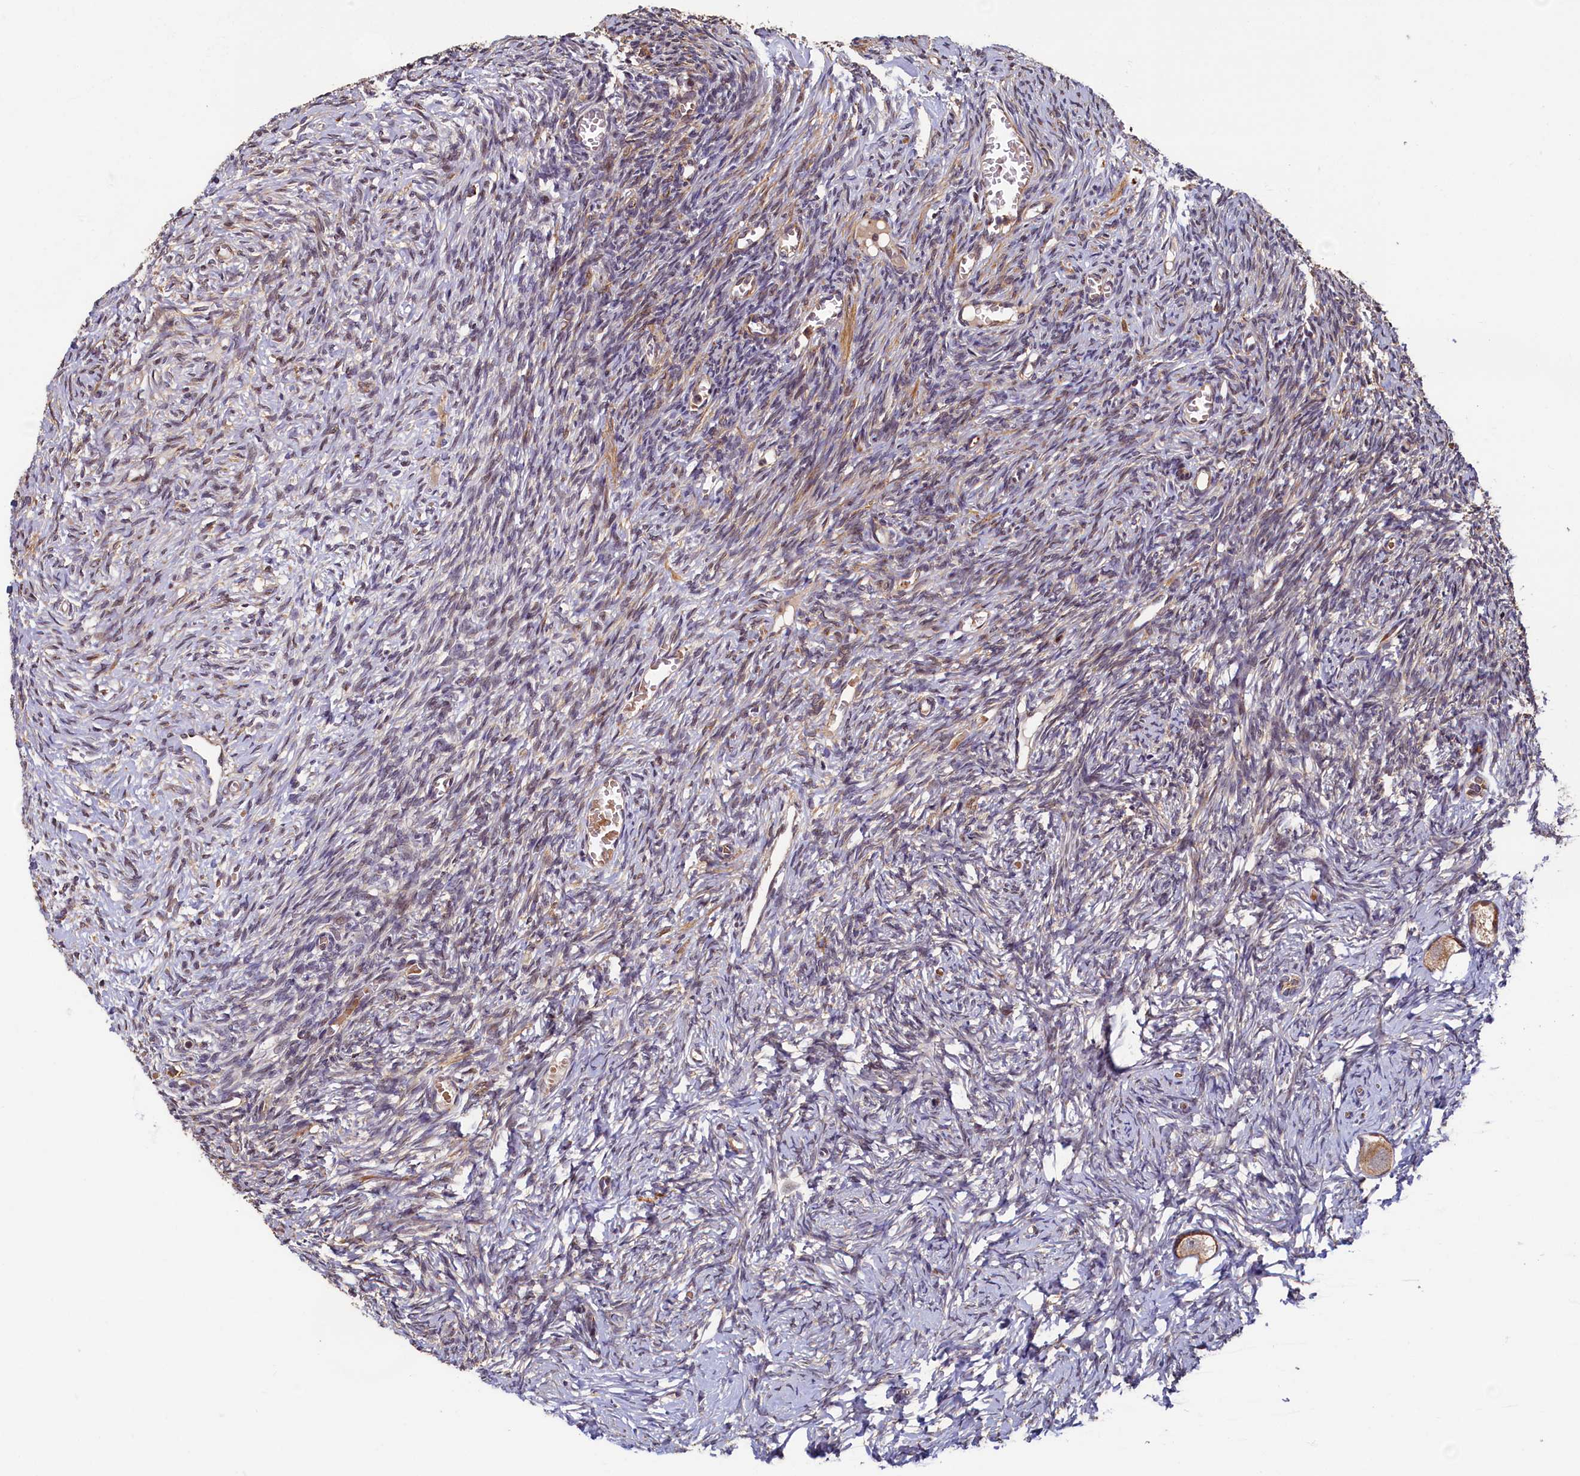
{"staining": {"intensity": "moderate", "quantity": ">75%", "location": "cytoplasmic/membranous"}, "tissue": "ovary", "cell_type": "Follicle cells", "image_type": "normal", "snomed": [{"axis": "morphology", "description": "Normal tissue, NOS"}, {"axis": "topography", "description": "Ovary"}], "caption": "Unremarkable ovary demonstrates moderate cytoplasmic/membranous positivity in about >75% of follicle cells, visualized by immunohistochemistry. The staining was performed using DAB (3,3'-diaminobenzidine), with brown indicating positive protein expression. Nuclei are stained blue with hematoxylin.", "gene": "TMEM181", "patient": {"sex": "female", "age": 27}}